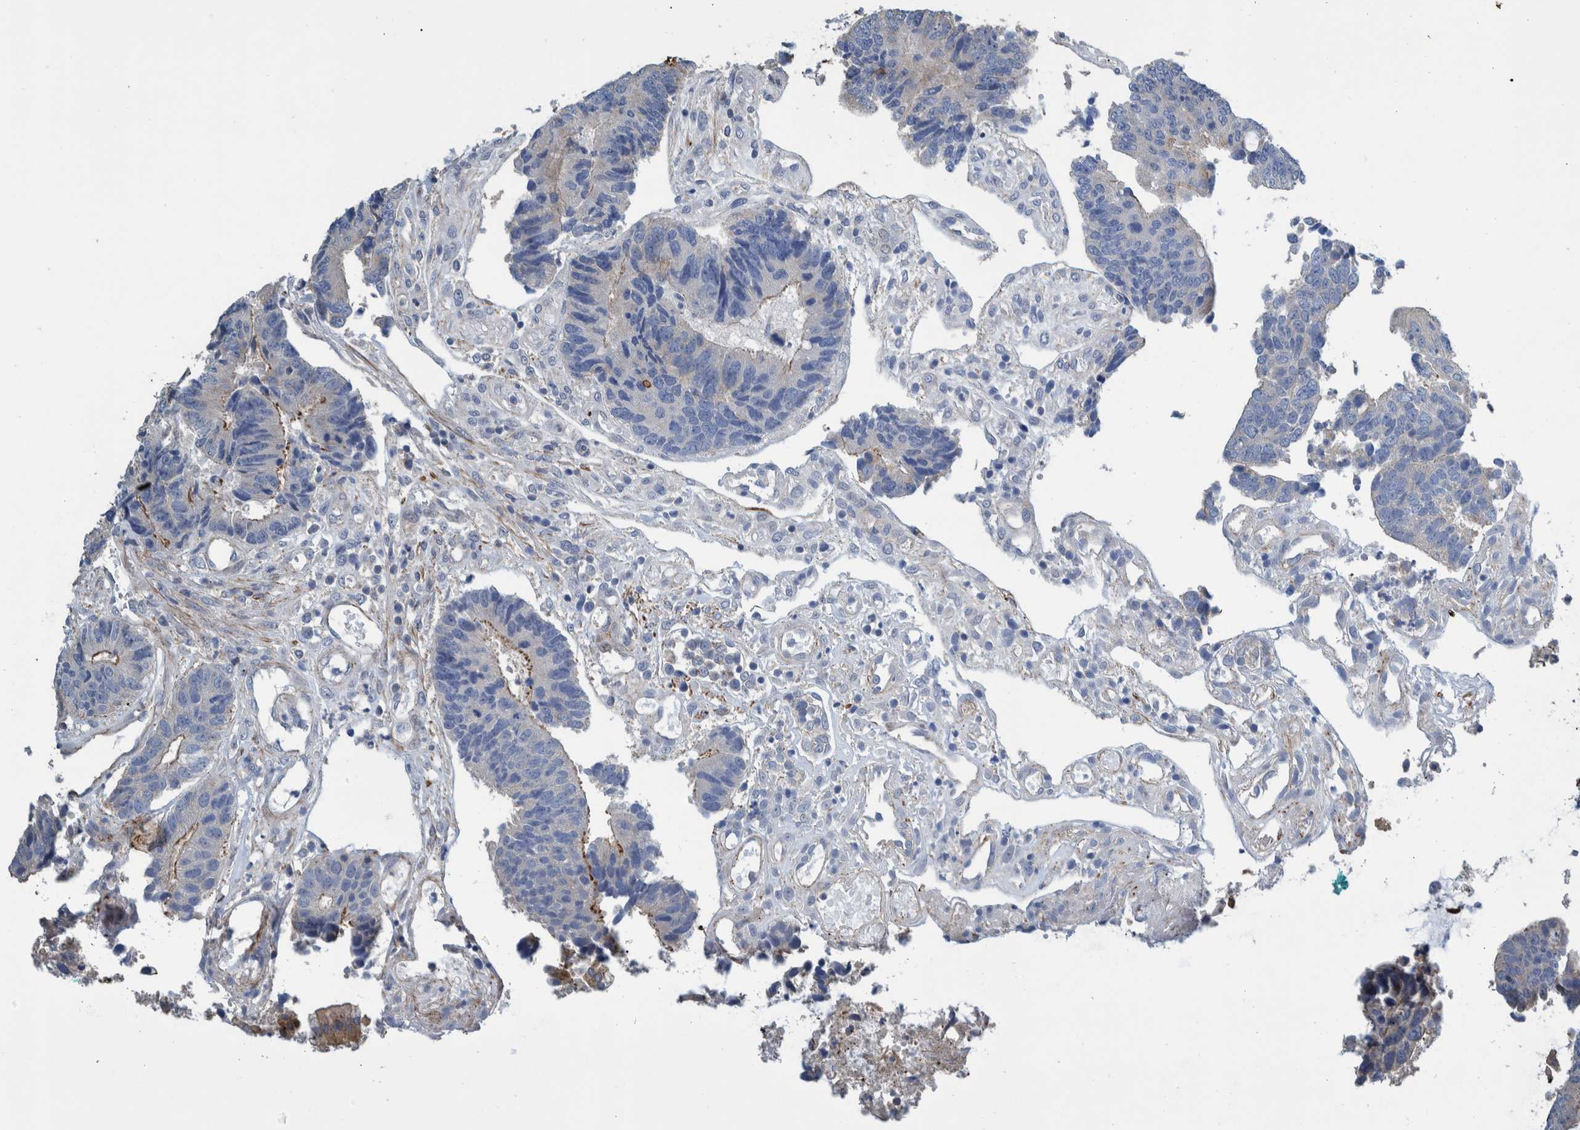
{"staining": {"intensity": "weak", "quantity": "<25%", "location": "cytoplasmic/membranous"}, "tissue": "colorectal cancer", "cell_type": "Tumor cells", "image_type": "cancer", "snomed": [{"axis": "morphology", "description": "Adenocarcinoma, NOS"}, {"axis": "topography", "description": "Rectum"}], "caption": "DAB immunohistochemical staining of human colorectal adenocarcinoma displays no significant positivity in tumor cells.", "gene": "MKS1", "patient": {"sex": "male", "age": 84}}